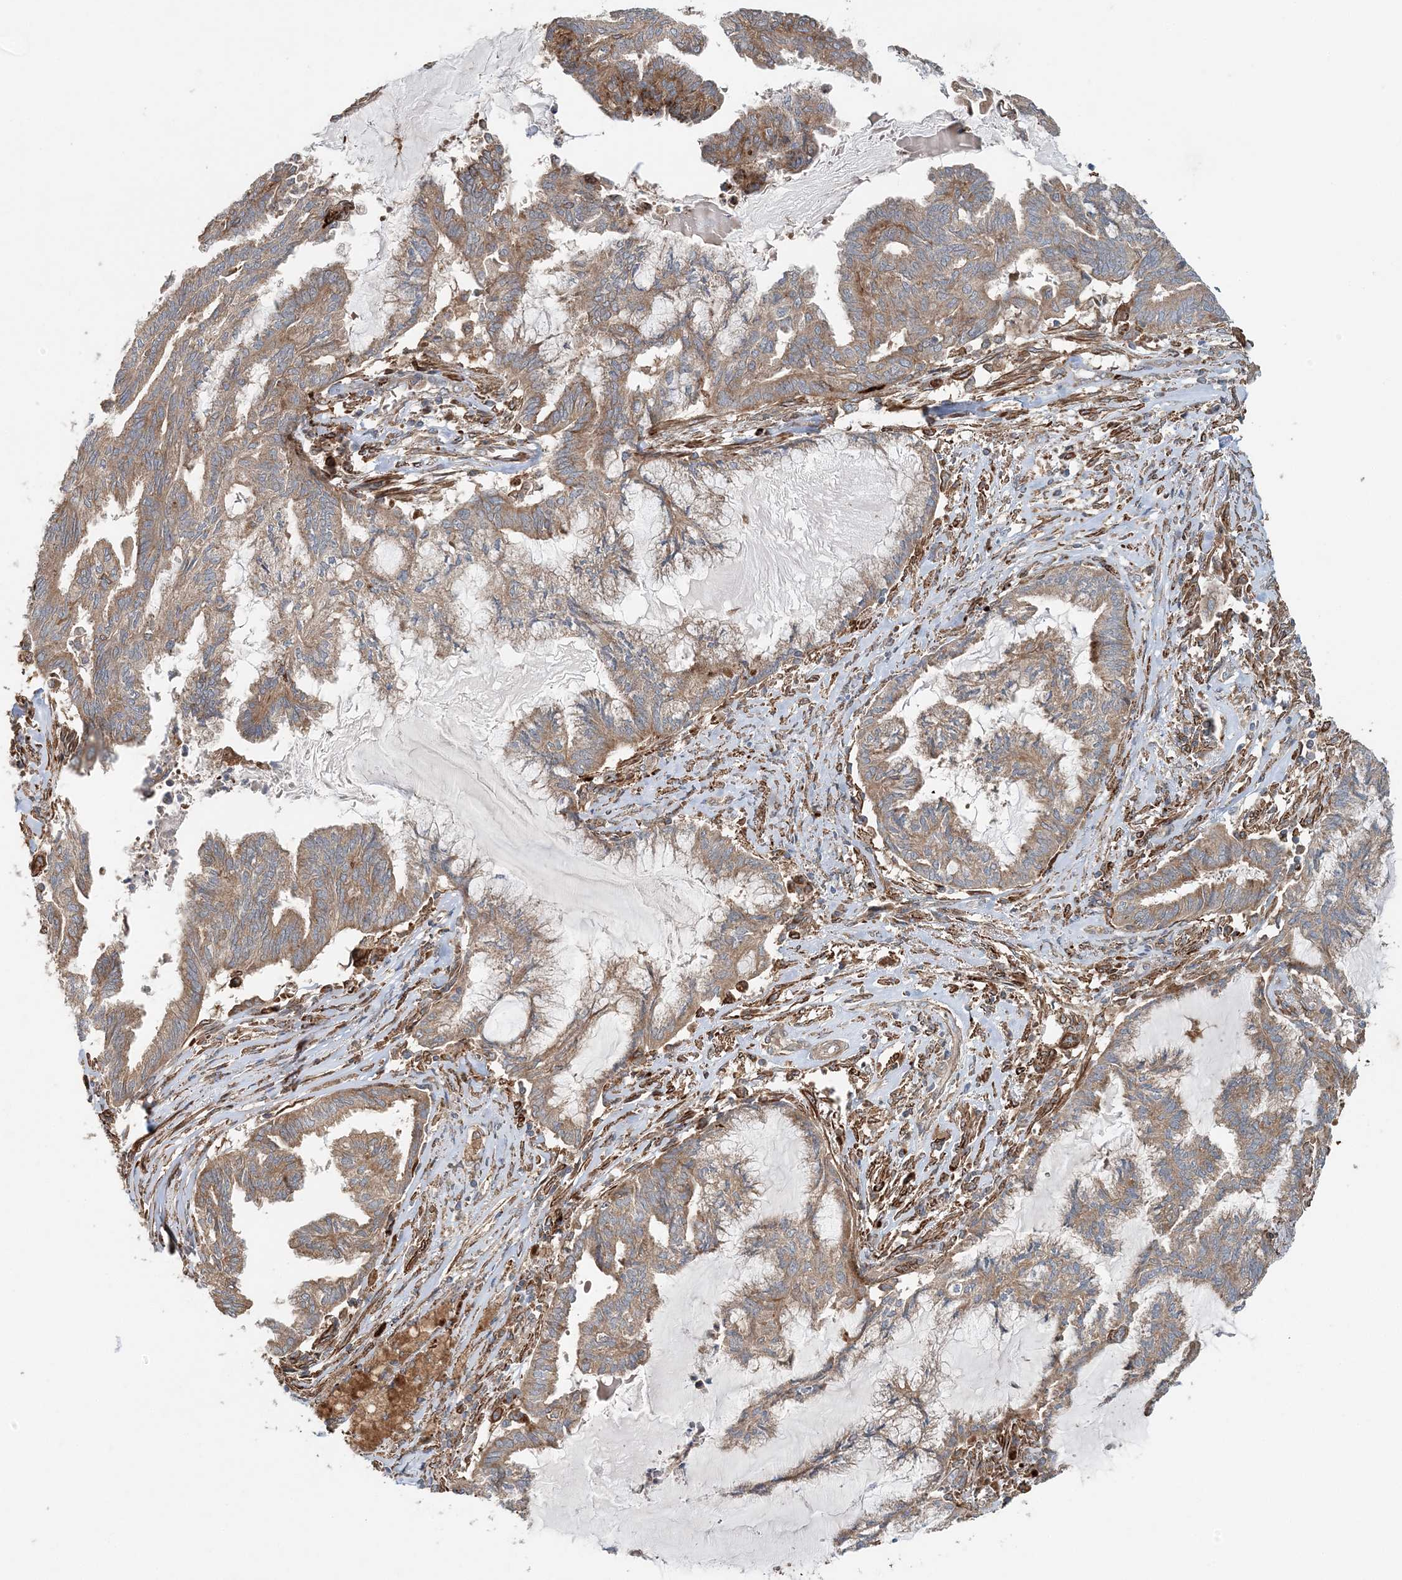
{"staining": {"intensity": "moderate", "quantity": ">75%", "location": "cytoplasmic/membranous"}, "tissue": "endometrial cancer", "cell_type": "Tumor cells", "image_type": "cancer", "snomed": [{"axis": "morphology", "description": "Adenocarcinoma, NOS"}, {"axis": "topography", "description": "Endometrium"}], "caption": "Immunohistochemistry (IHC) staining of endometrial cancer, which reveals medium levels of moderate cytoplasmic/membranous expression in approximately >75% of tumor cells indicating moderate cytoplasmic/membranous protein positivity. The staining was performed using DAB (3,3'-diaminobenzidine) (brown) for protein detection and nuclei were counterstained in hematoxylin (blue).", "gene": "TTI1", "patient": {"sex": "female", "age": 86}}